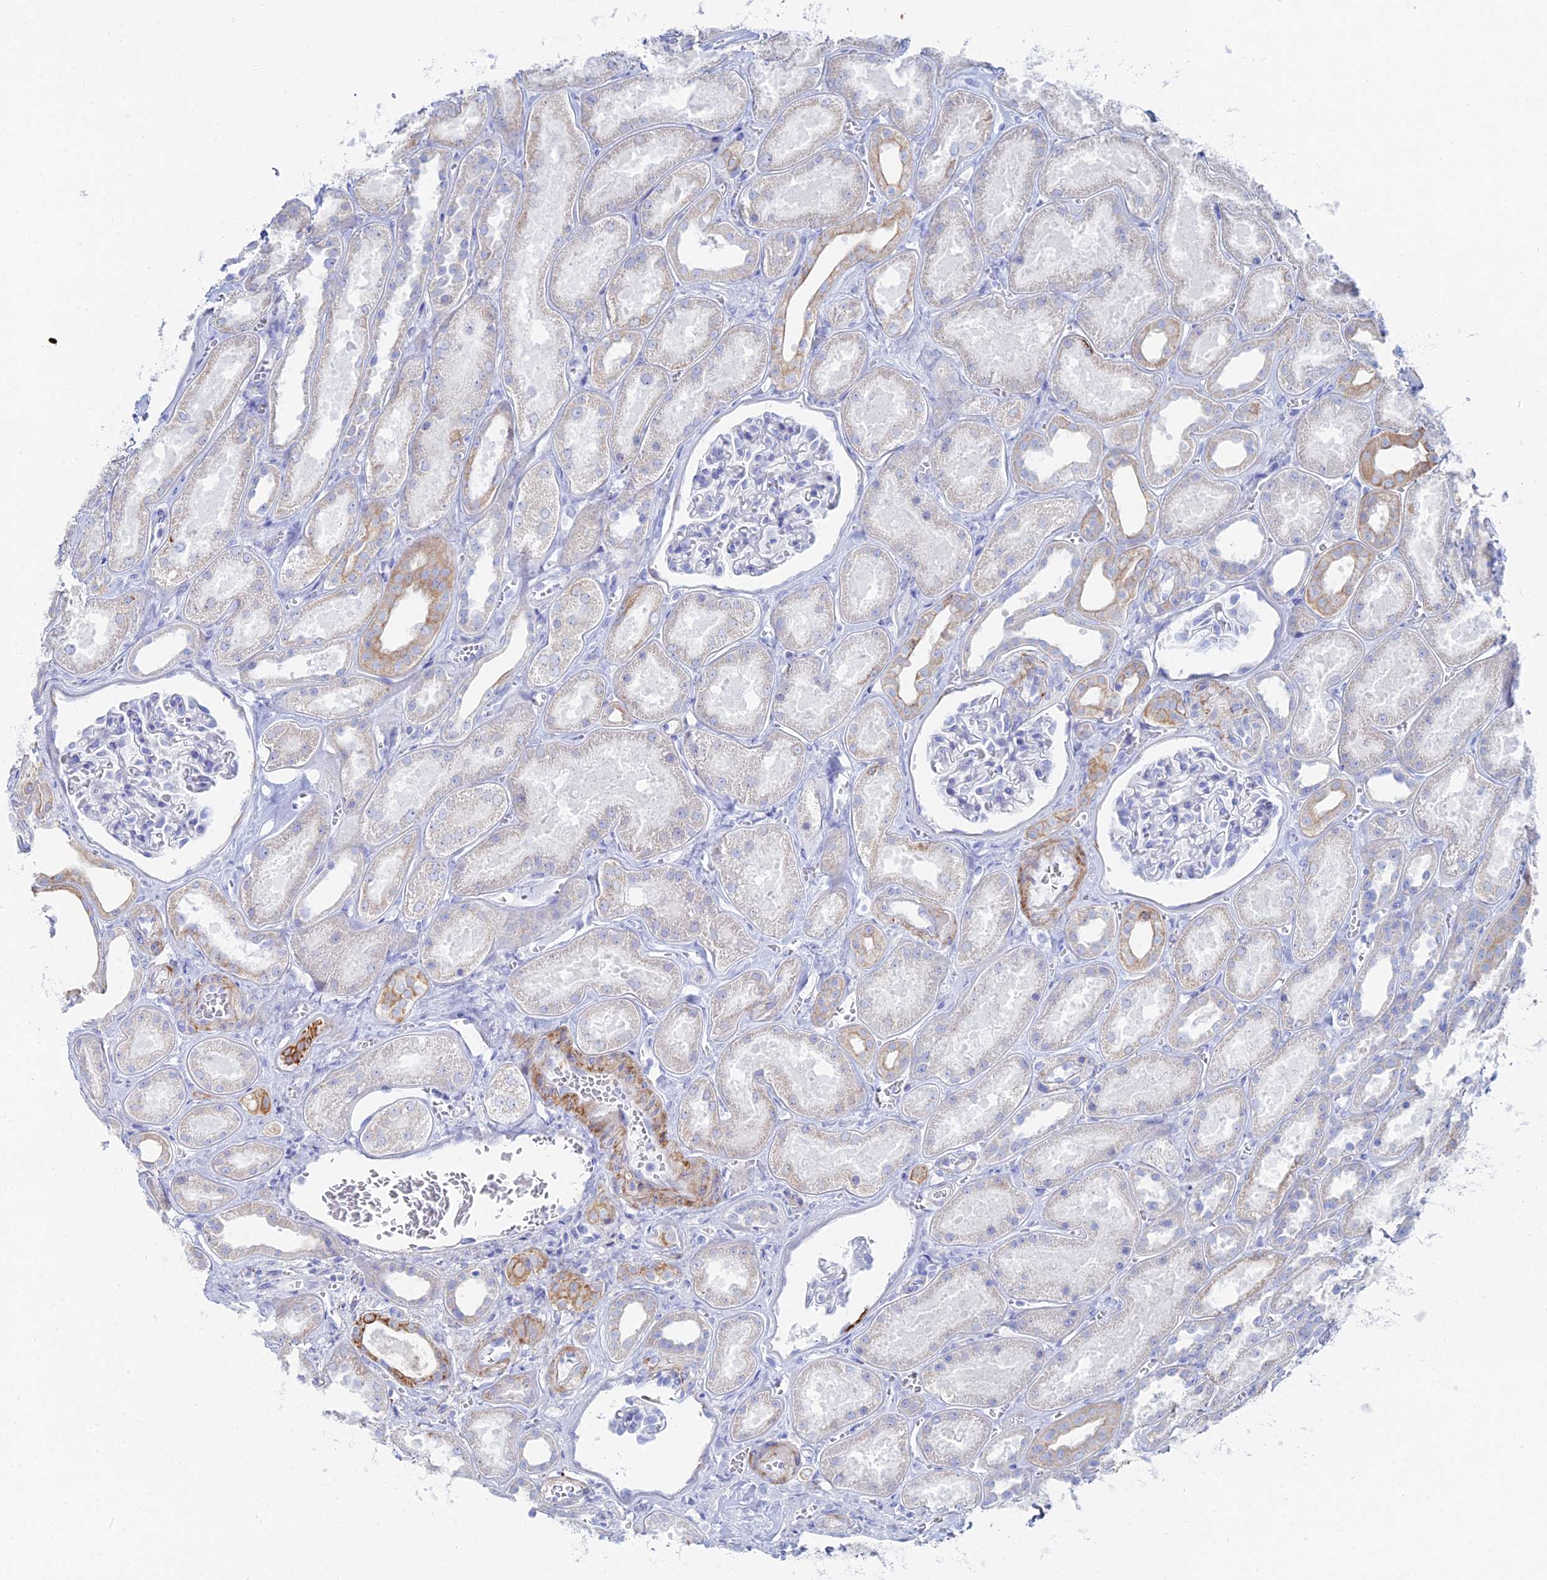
{"staining": {"intensity": "negative", "quantity": "none", "location": "none"}, "tissue": "kidney", "cell_type": "Cells in glomeruli", "image_type": "normal", "snomed": [{"axis": "morphology", "description": "Normal tissue, NOS"}, {"axis": "morphology", "description": "Adenocarcinoma, NOS"}, {"axis": "topography", "description": "Kidney"}], "caption": "A histopathology image of human kidney is negative for staining in cells in glomeruli. The staining is performed using DAB (3,3'-diaminobenzidine) brown chromogen with nuclei counter-stained in using hematoxylin.", "gene": "DHX34", "patient": {"sex": "female", "age": 68}}